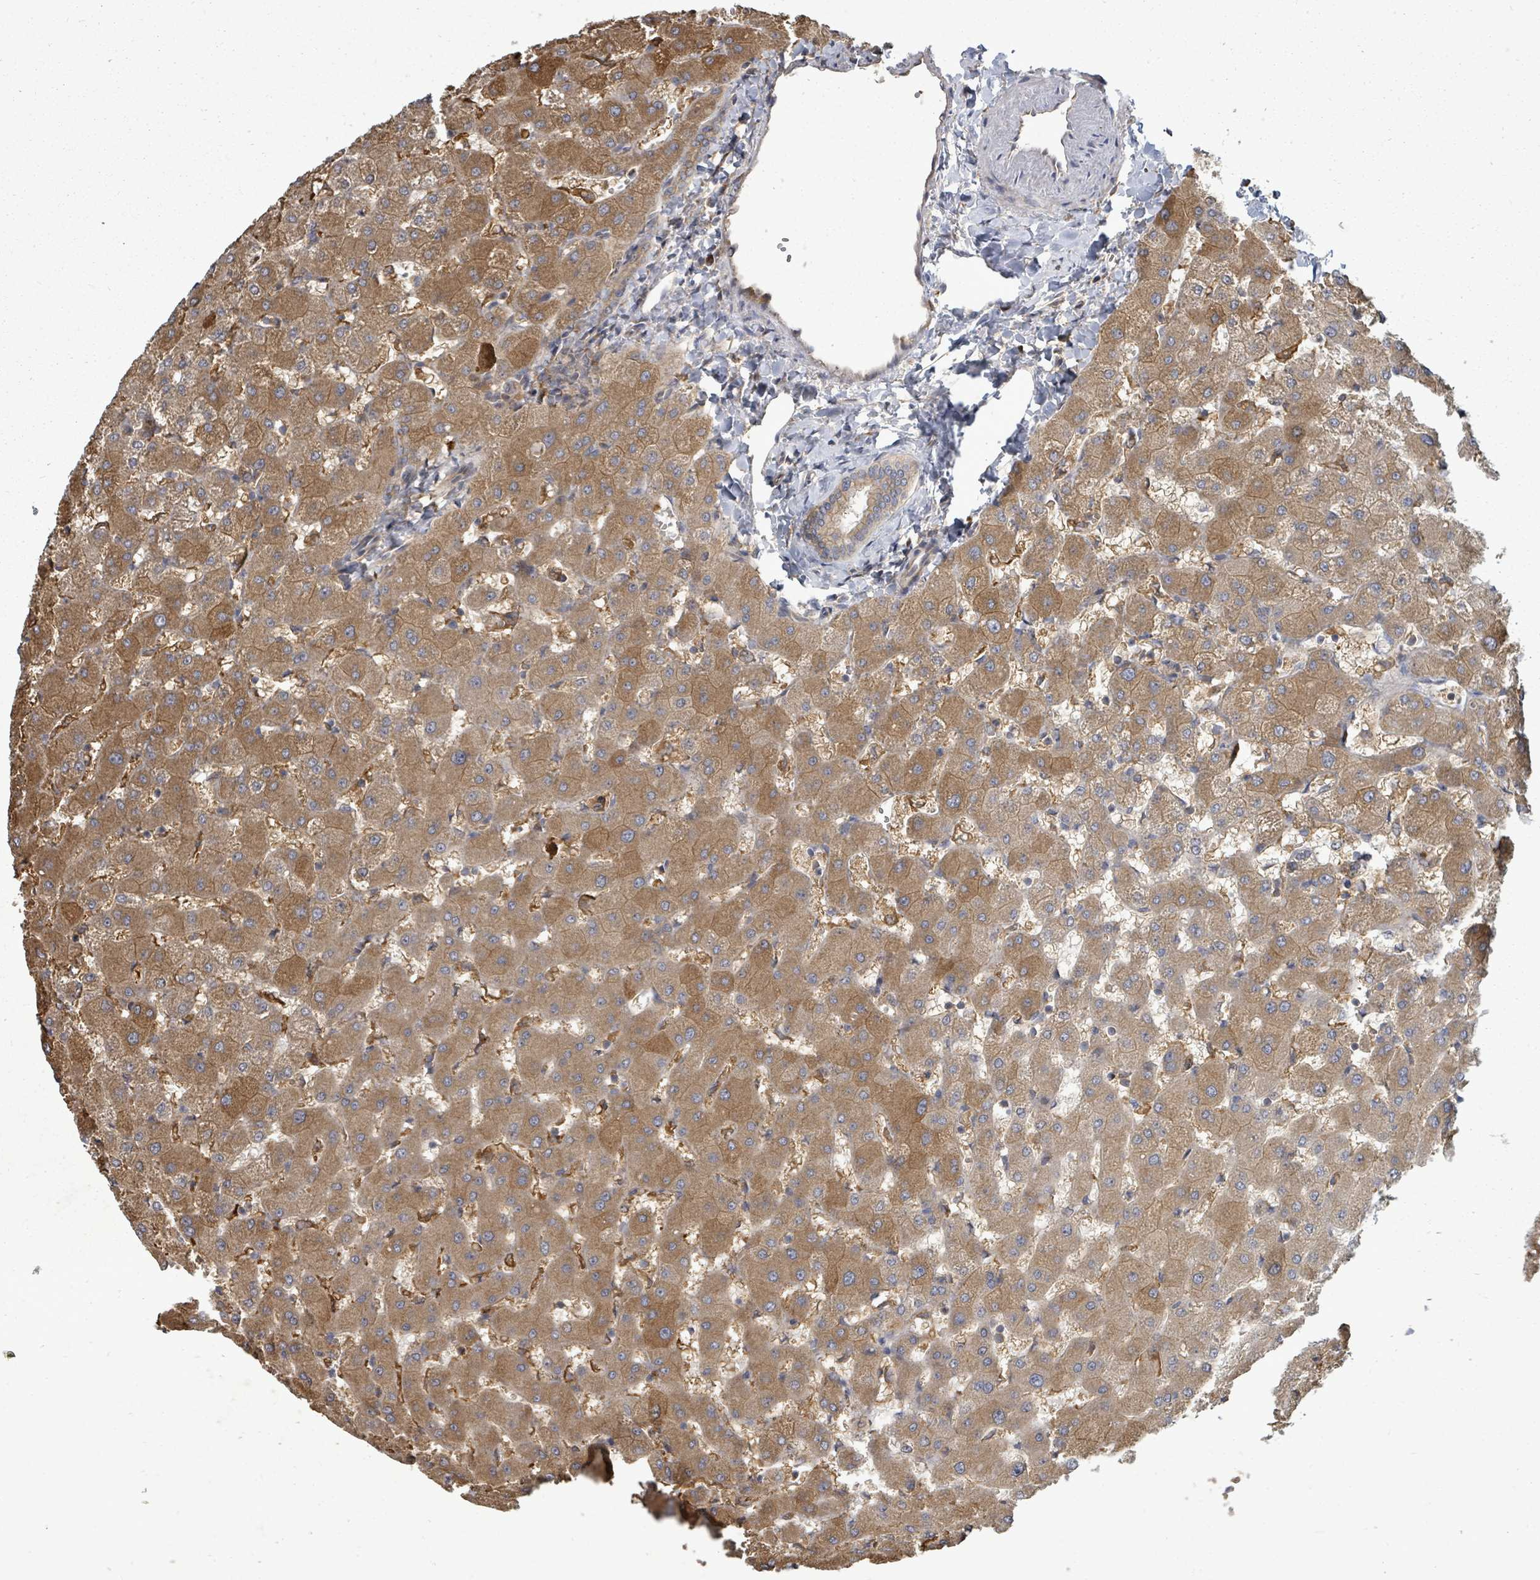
{"staining": {"intensity": "weak", "quantity": ">75%", "location": "cytoplasmic/membranous"}, "tissue": "liver", "cell_type": "Cholangiocytes", "image_type": "normal", "snomed": [{"axis": "morphology", "description": "Normal tissue, NOS"}, {"axis": "topography", "description": "Liver"}], "caption": "High-magnification brightfield microscopy of benign liver stained with DAB (3,3'-diaminobenzidine) (brown) and counterstained with hematoxylin (blue). cholangiocytes exhibit weak cytoplasmic/membranous staining is seen in approximately>75% of cells. Nuclei are stained in blue.", "gene": "EIF3CL", "patient": {"sex": "female", "age": 63}}